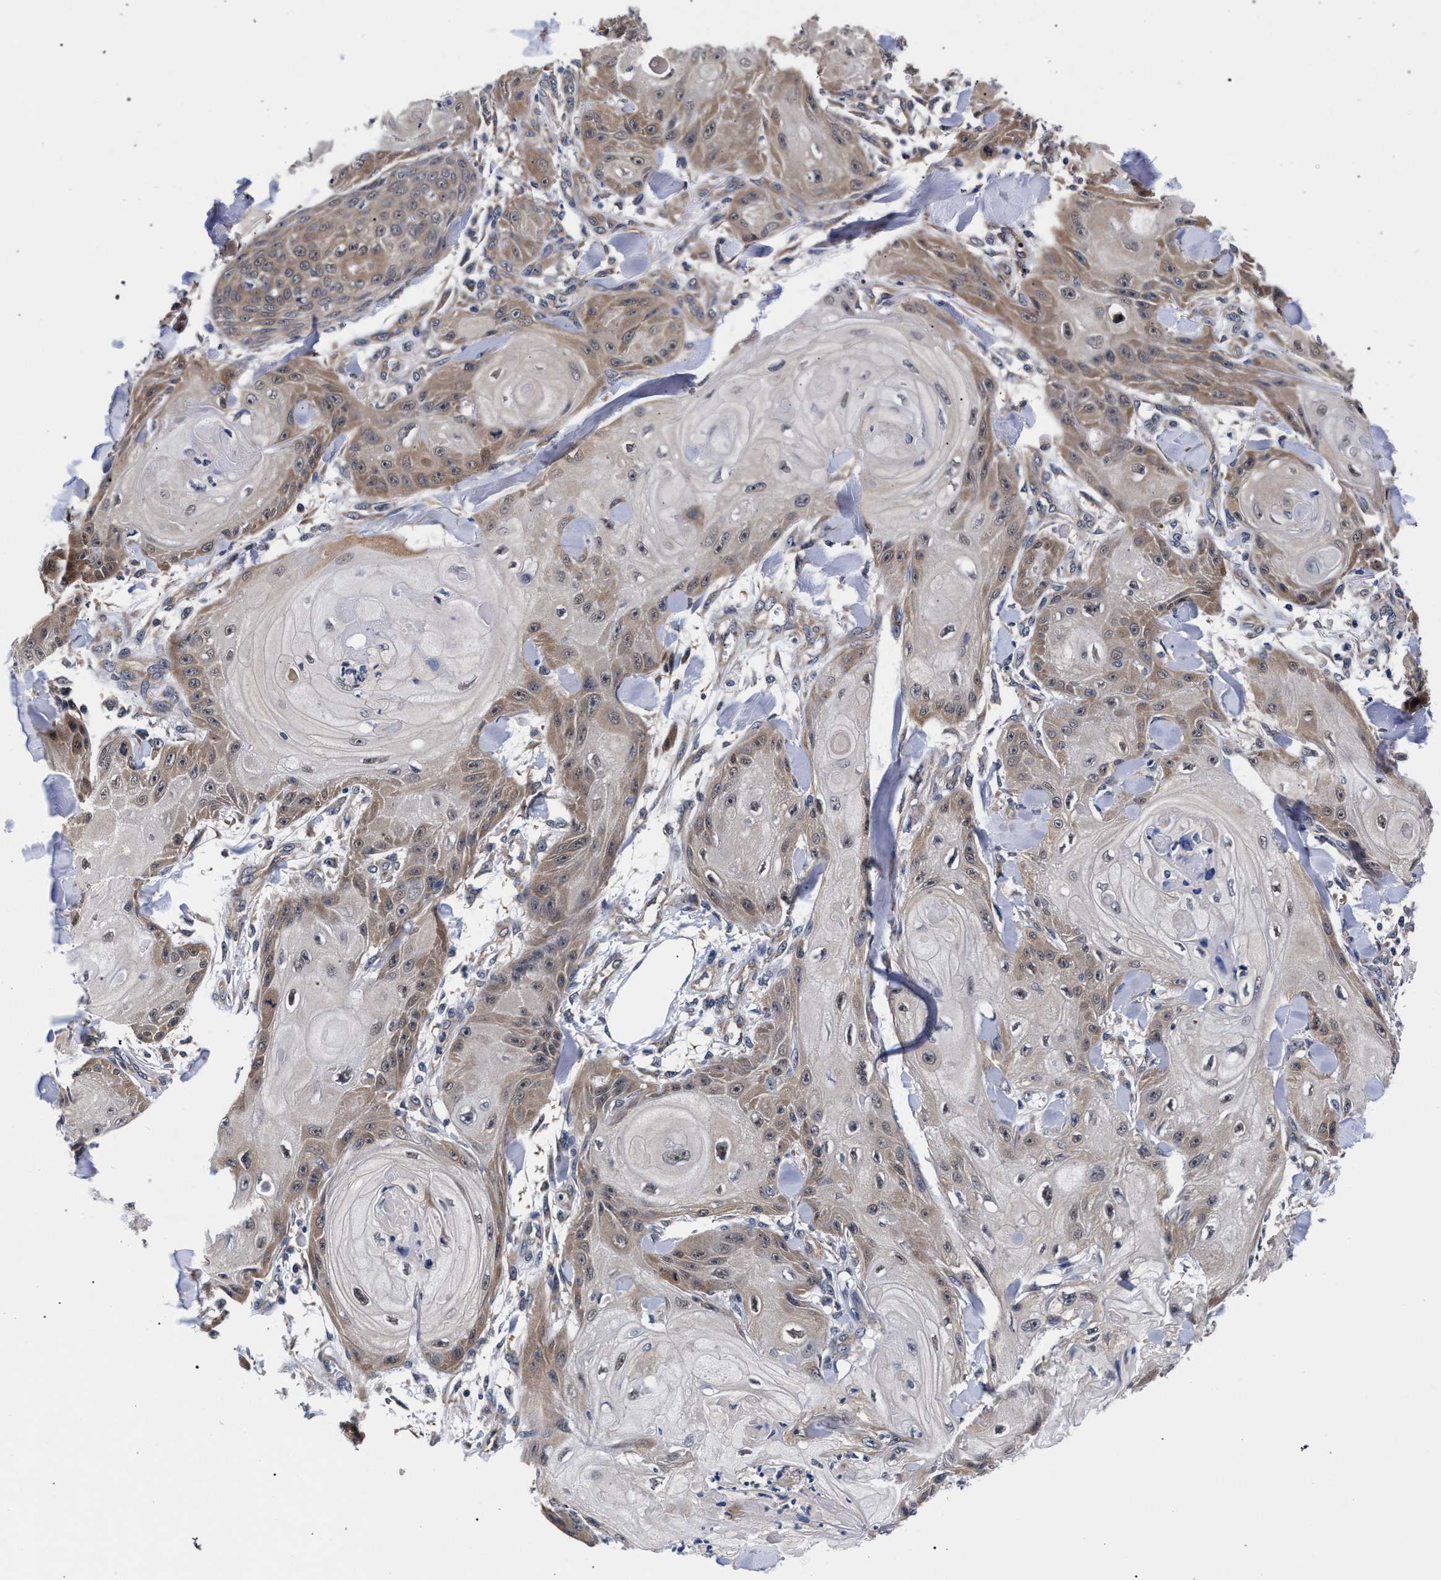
{"staining": {"intensity": "weak", "quantity": "25%-75%", "location": "cytoplasmic/membranous"}, "tissue": "skin cancer", "cell_type": "Tumor cells", "image_type": "cancer", "snomed": [{"axis": "morphology", "description": "Squamous cell carcinoma, NOS"}, {"axis": "topography", "description": "Skin"}], "caption": "Protein expression analysis of human skin cancer (squamous cell carcinoma) reveals weak cytoplasmic/membranous expression in approximately 25%-75% of tumor cells.", "gene": "RBM33", "patient": {"sex": "male", "age": 74}}